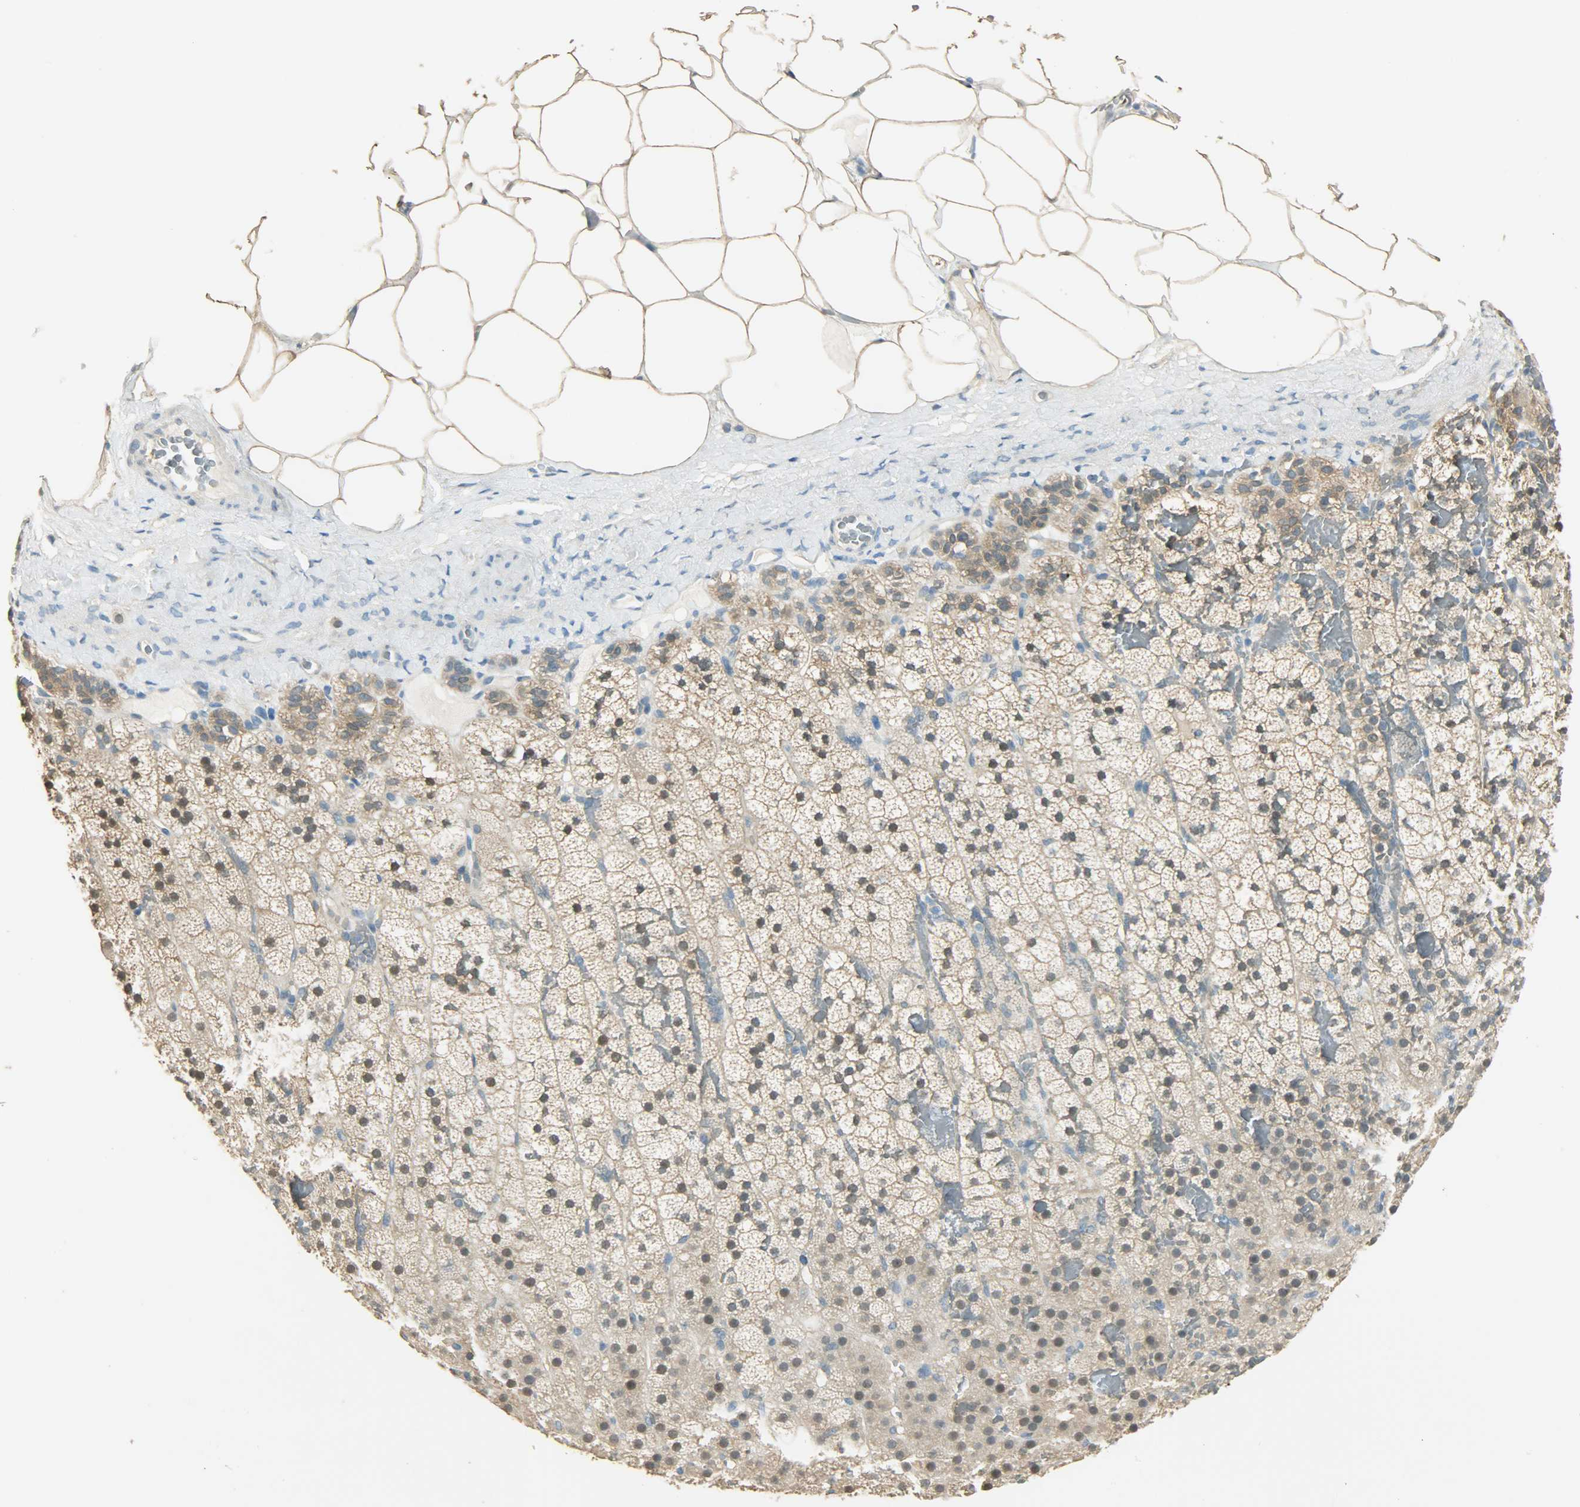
{"staining": {"intensity": "weak", "quantity": ">75%", "location": "cytoplasmic/membranous,nuclear"}, "tissue": "adrenal gland", "cell_type": "Glandular cells", "image_type": "normal", "snomed": [{"axis": "morphology", "description": "Normal tissue, NOS"}, {"axis": "topography", "description": "Adrenal gland"}], "caption": "Weak cytoplasmic/membranous,nuclear positivity is seen in about >75% of glandular cells in normal adrenal gland.", "gene": "PRMT5", "patient": {"sex": "male", "age": 35}}